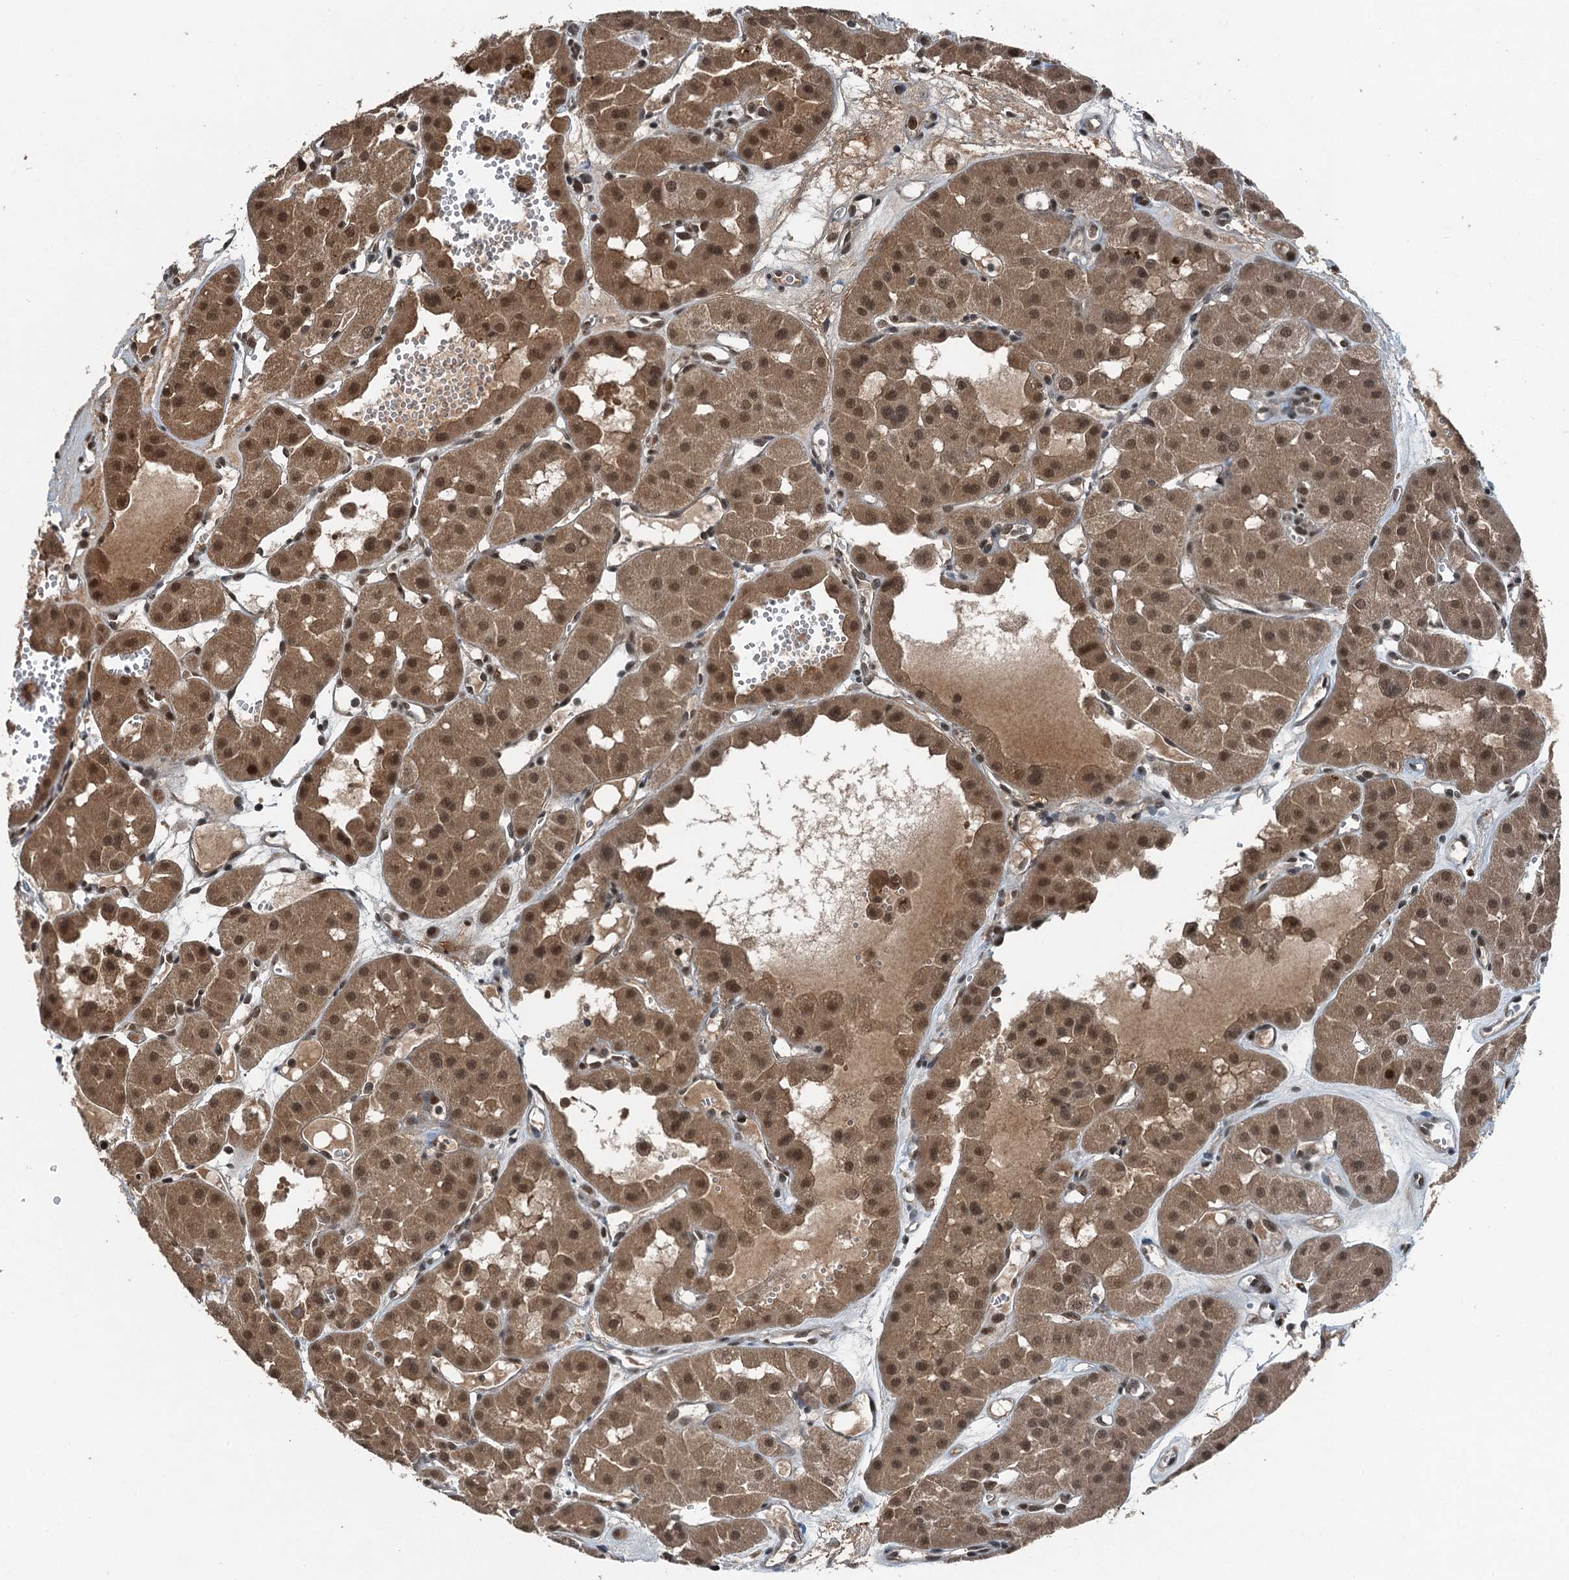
{"staining": {"intensity": "moderate", "quantity": ">75%", "location": "cytoplasmic/membranous,nuclear"}, "tissue": "renal cancer", "cell_type": "Tumor cells", "image_type": "cancer", "snomed": [{"axis": "morphology", "description": "Carcinoma, NOS"}, {"axis": "topography", "description": "Kidney"}], "caption": "The immunohistochemical stain highlights moderate cytoplasmic/membranous and nuclear positivity in tumor cells of renal carcinoma tissue. Using DAB (3,3'-diaminobenzidine) (brown) and hematoxylin (blue) stains, captured at high magnification using brightfield microscopy.", "gene": "UBXN6", "patient": {"sex": "female", "age": 75}}